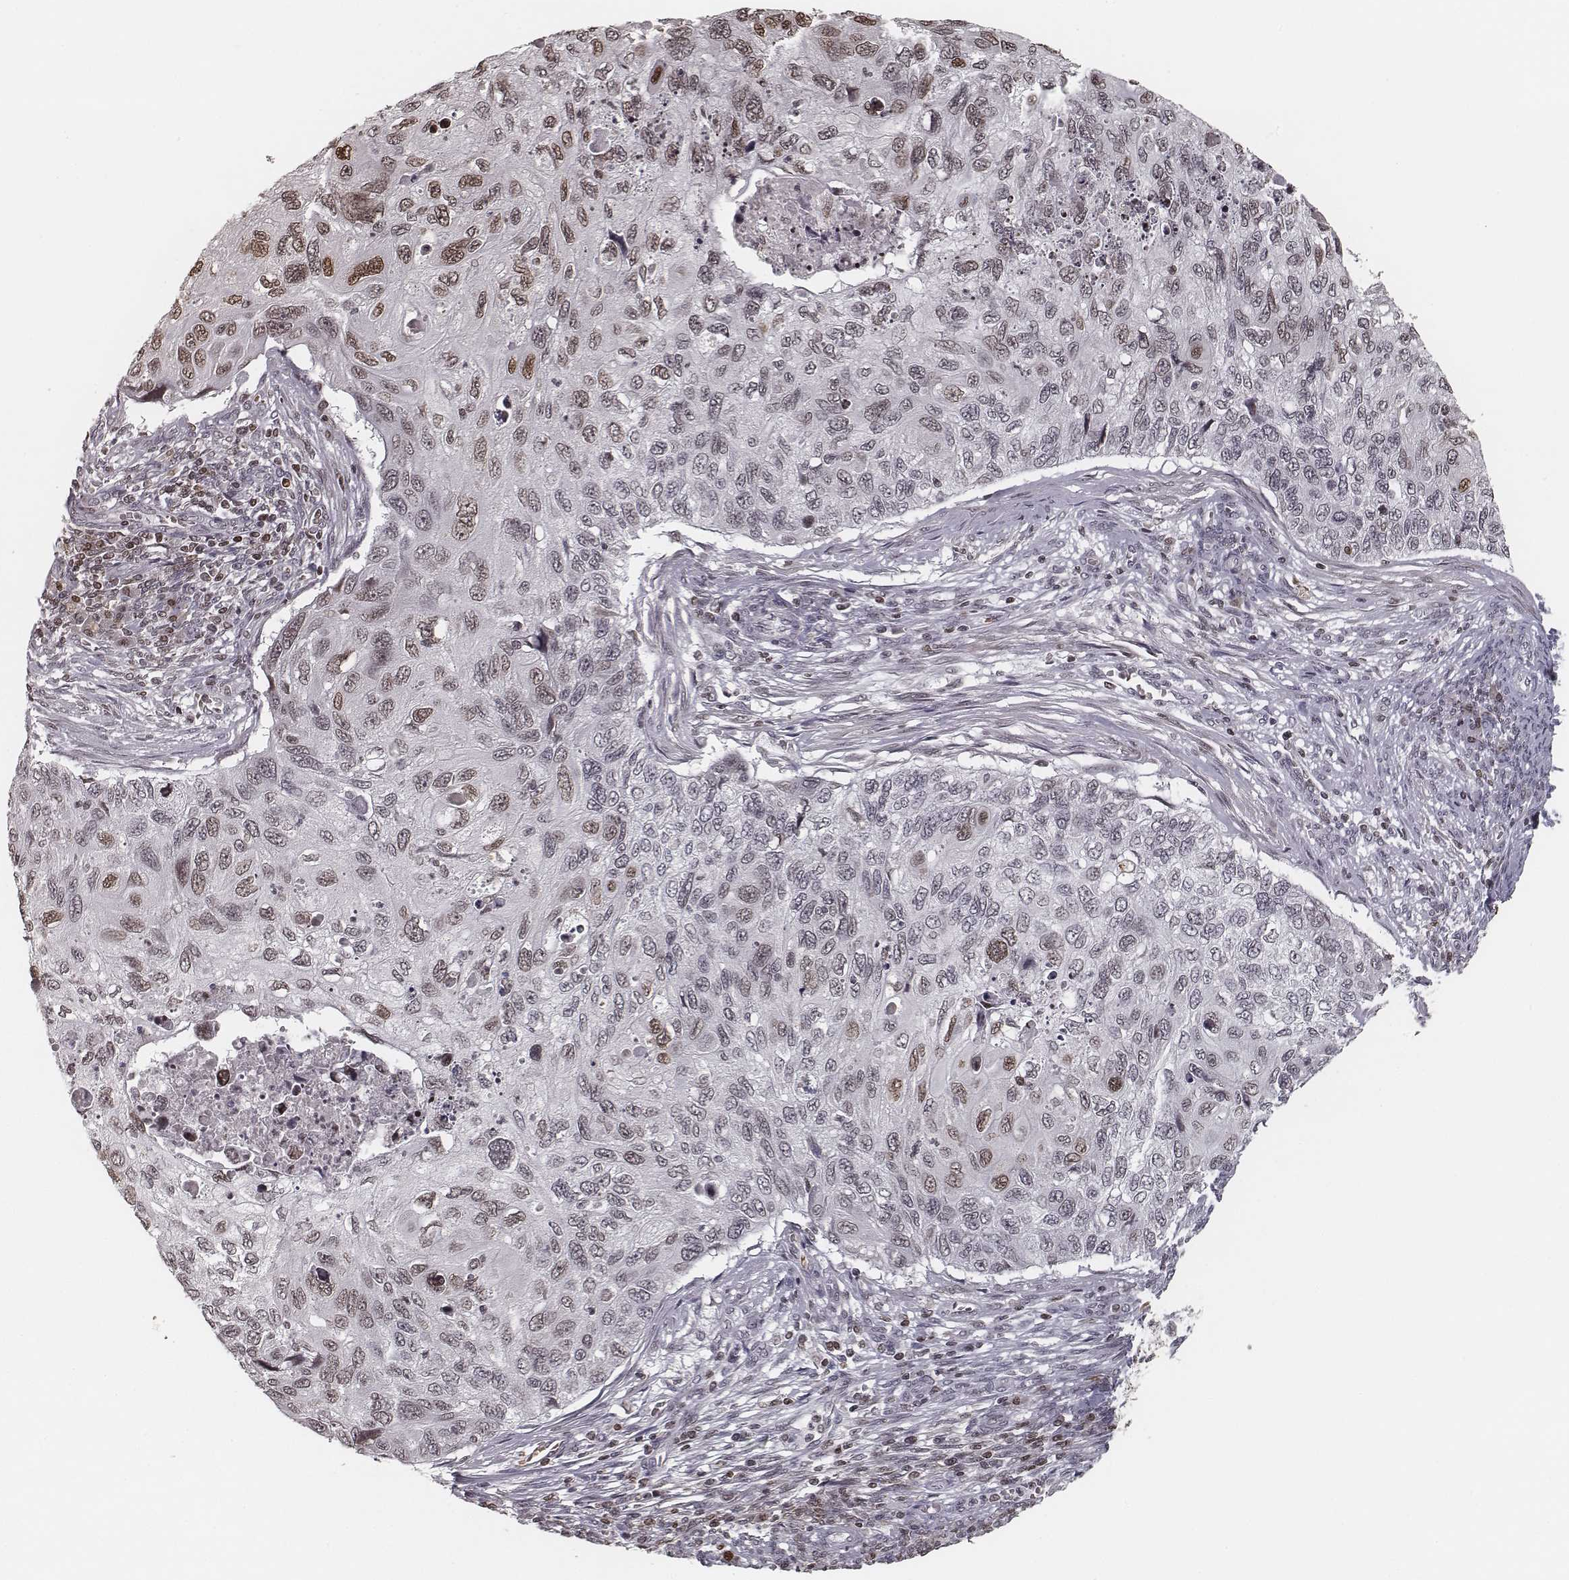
{"staining": {"intensity": "weak", "quantity": "25%-75%", "location": "nuclear"}, "tissue": "cervical cancer", "cell_type": "Tumor cells", "image_type": "cancer", "snomed": [{"axis": "morphology", "description": "Squamous cell carcinoma, NOS"}, {"axis": "topography", "description": "Cervix"}], "caption": "Immunohistochemical staining of squamous cell carcinoma (cervical) shows low levels of weak nuclear protein expression in about 25%-75% of tumor cells.", "gene": "HMGA2", "patient": {"sex": "female", "age": 70}}